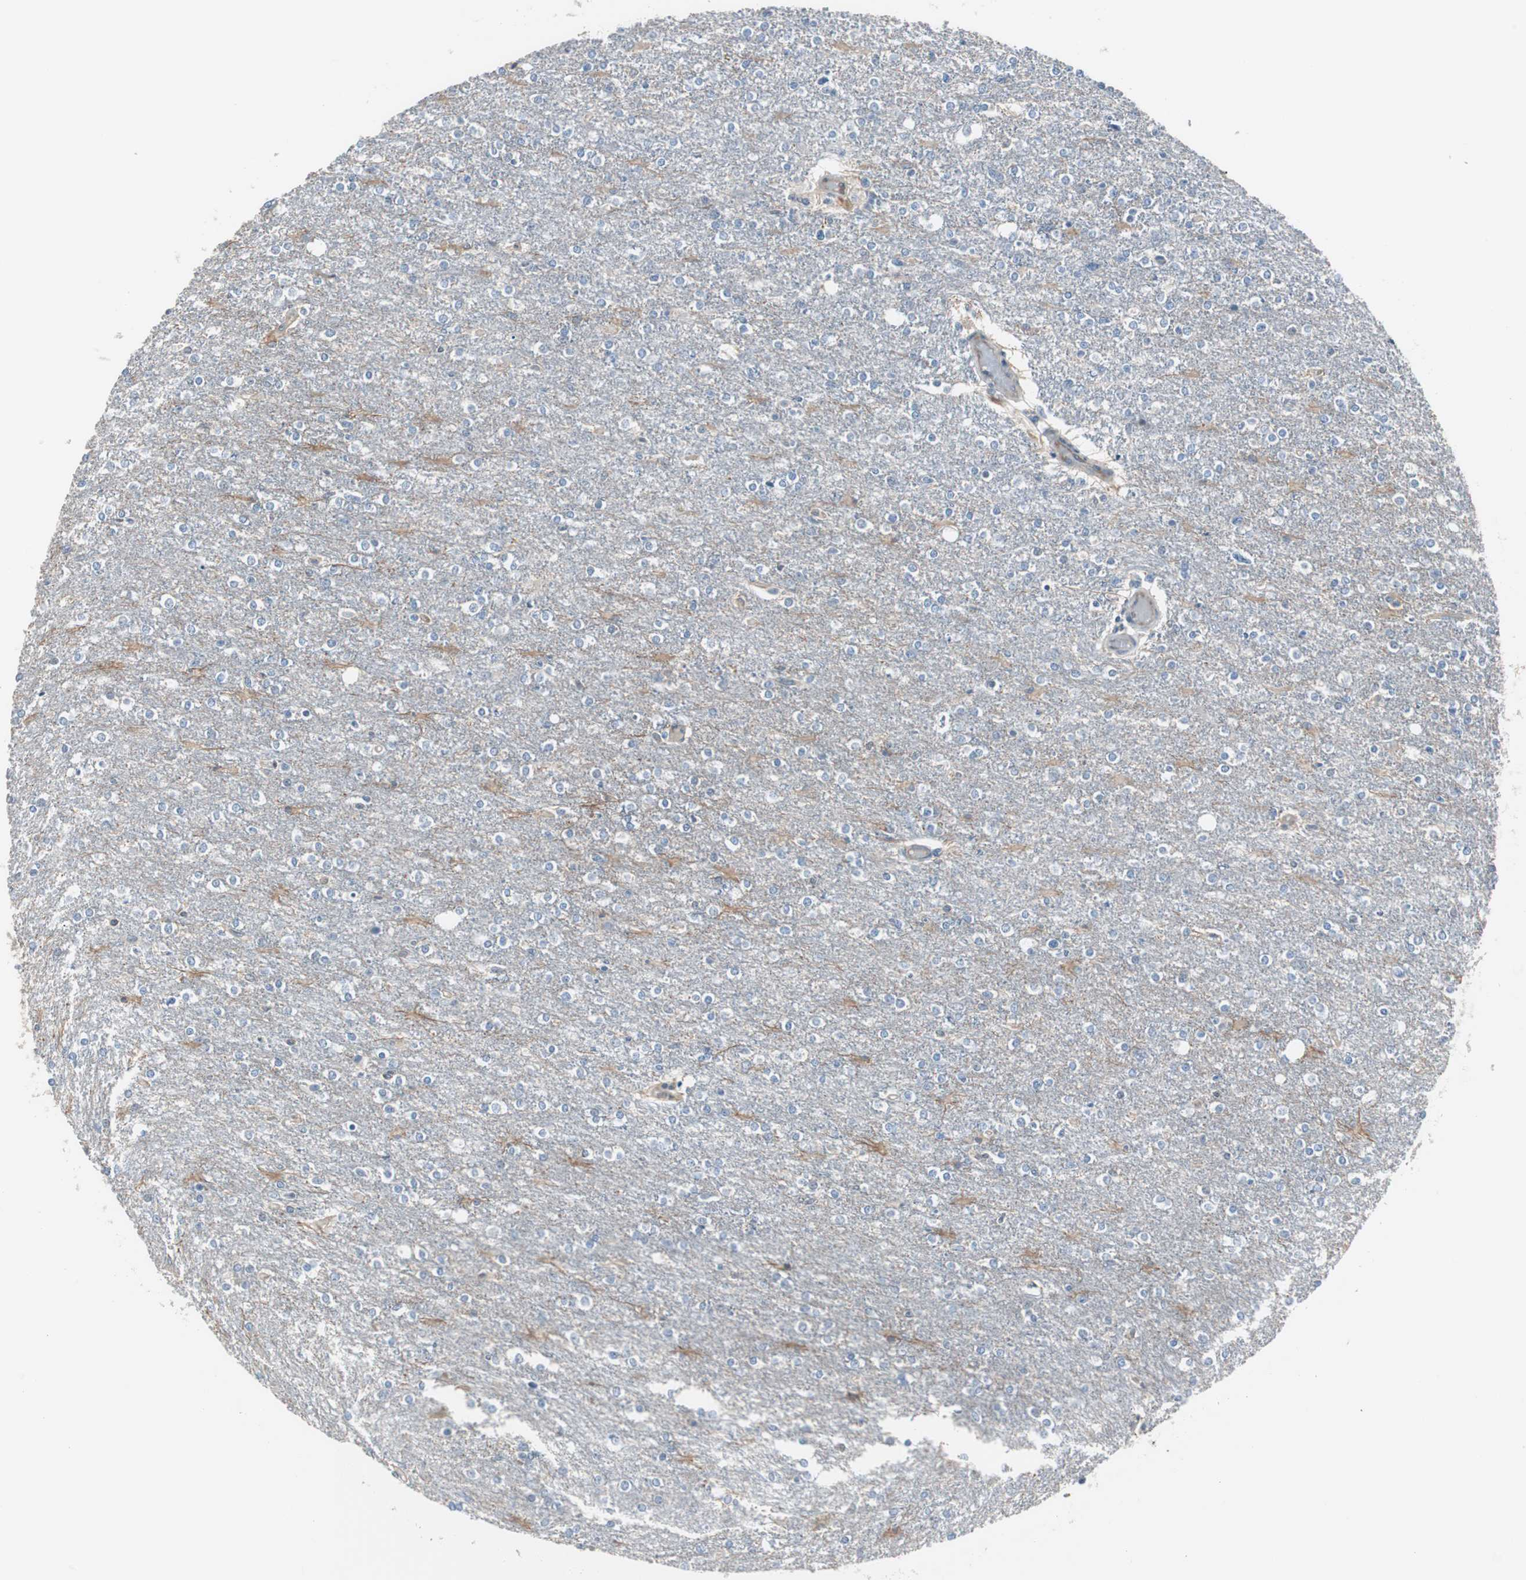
{"staining": {"intensity": "negative", "quantity": "none", "location": "none"}, "tissue": "glioma", "cell_type": "Tumor cells", "image_type": "cancer", "snomed": [{"axis": "morphology", "description": "Glioma, malignant, High grade"}, {"axis": "topography", "description": "Cerebral cortex"}], "caption": "High magnification brightfield microscopy of malignant glioma (high-grade) stained with DAB (3,3'-diaminobenzidine) (brown) and counterstained with hematoxylin (blue): tumor cells show no significant expression.", "gene": "SWAP70", "patient": {"sex": "male", "age": 76}}